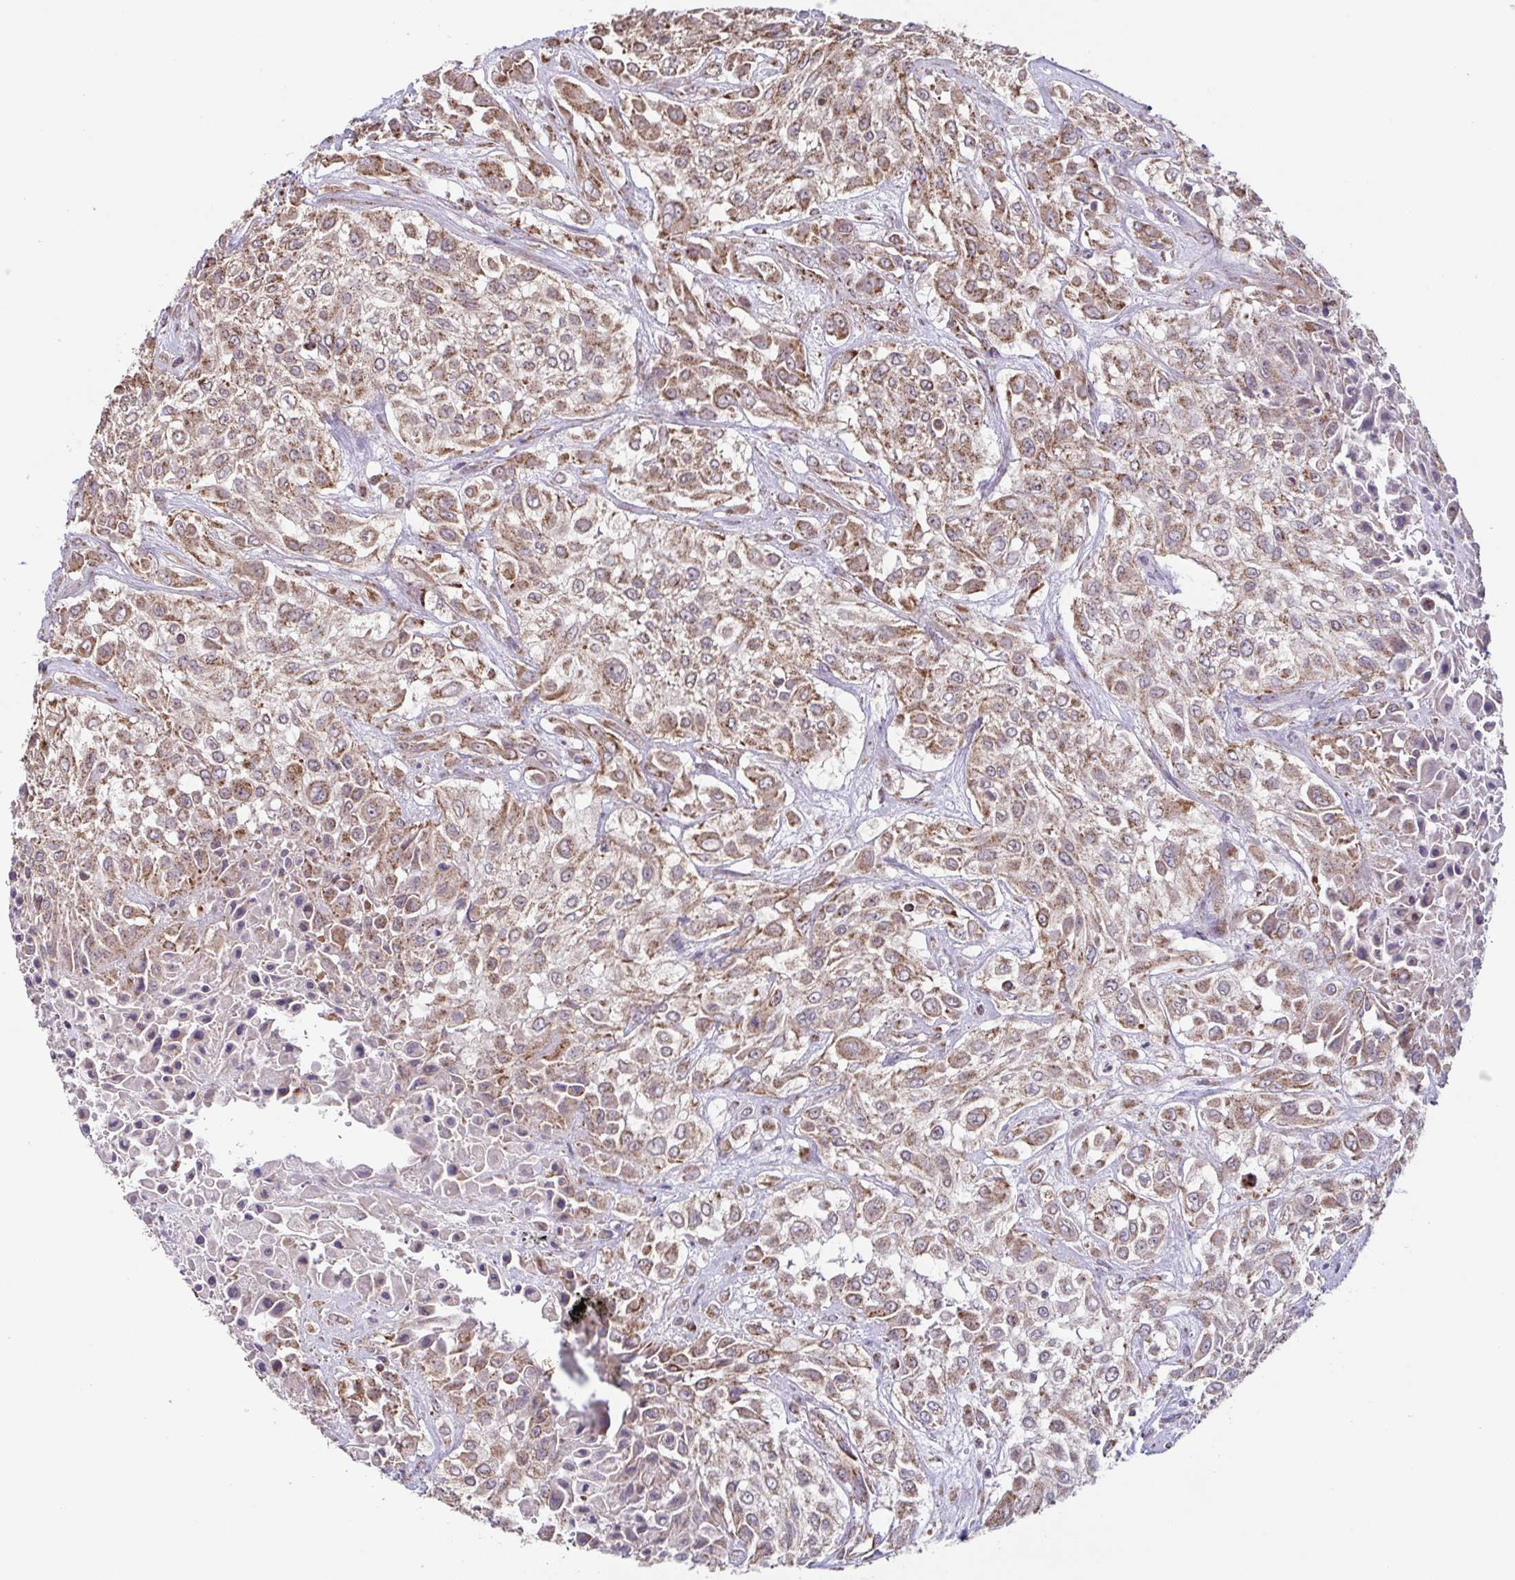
{"staining": {"intensity": "moderate", "quantity": ">75%", "location": "cytoplasmic/membranous"}, "tissue": "urothelial cancer", "cell_type": "Tumor cells", "image_type": "cancer", "snomed": [{"axis": "morphology", "description": "Urothelial carcinoma, High grade"}, {"axis": "topography", "description": "Urinary bladder"}], "caption": "A medium amount of moderate cytoplasmic/membranous expression is seen in approximately >75% of tumor cells in urothelial cancer tissue.", "gene": "DIP2B", "patient": {"sex": "male", "age": 57}}